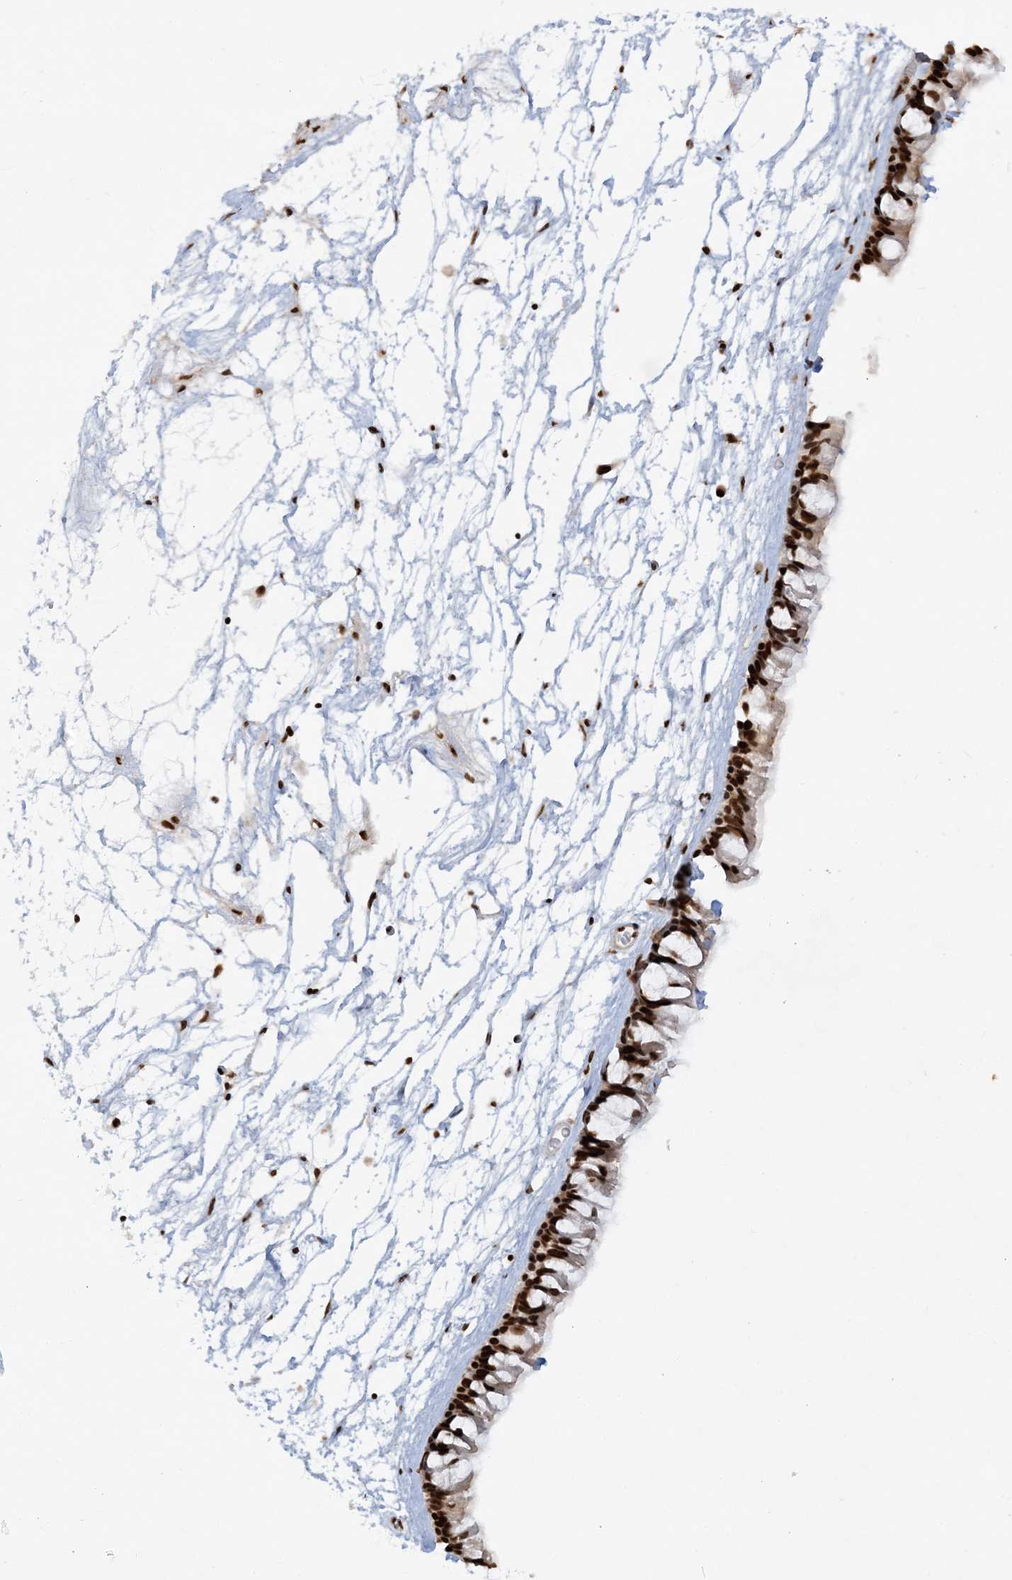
{"staining": {"intensity": "strong", "quantity": ">75%", "location": "nuclear"}, "tissue": "nasopharynx", "cell_type": "Respiratory epithelial cells", "image_type": "normal", "snomed": [{"axis": "morphology", "description": "Normal tissue, NOS"}, {"axis": "topography", "description": "Nasopharynx"}], "caption": "This micrograph demonstrates IHC staining of benign nasopharynx, with high strong nuclear expression in about >75% of respiratory epithelial cells.", "gene": "DELE1", "patient": {"sex": "male", "age": 64}}